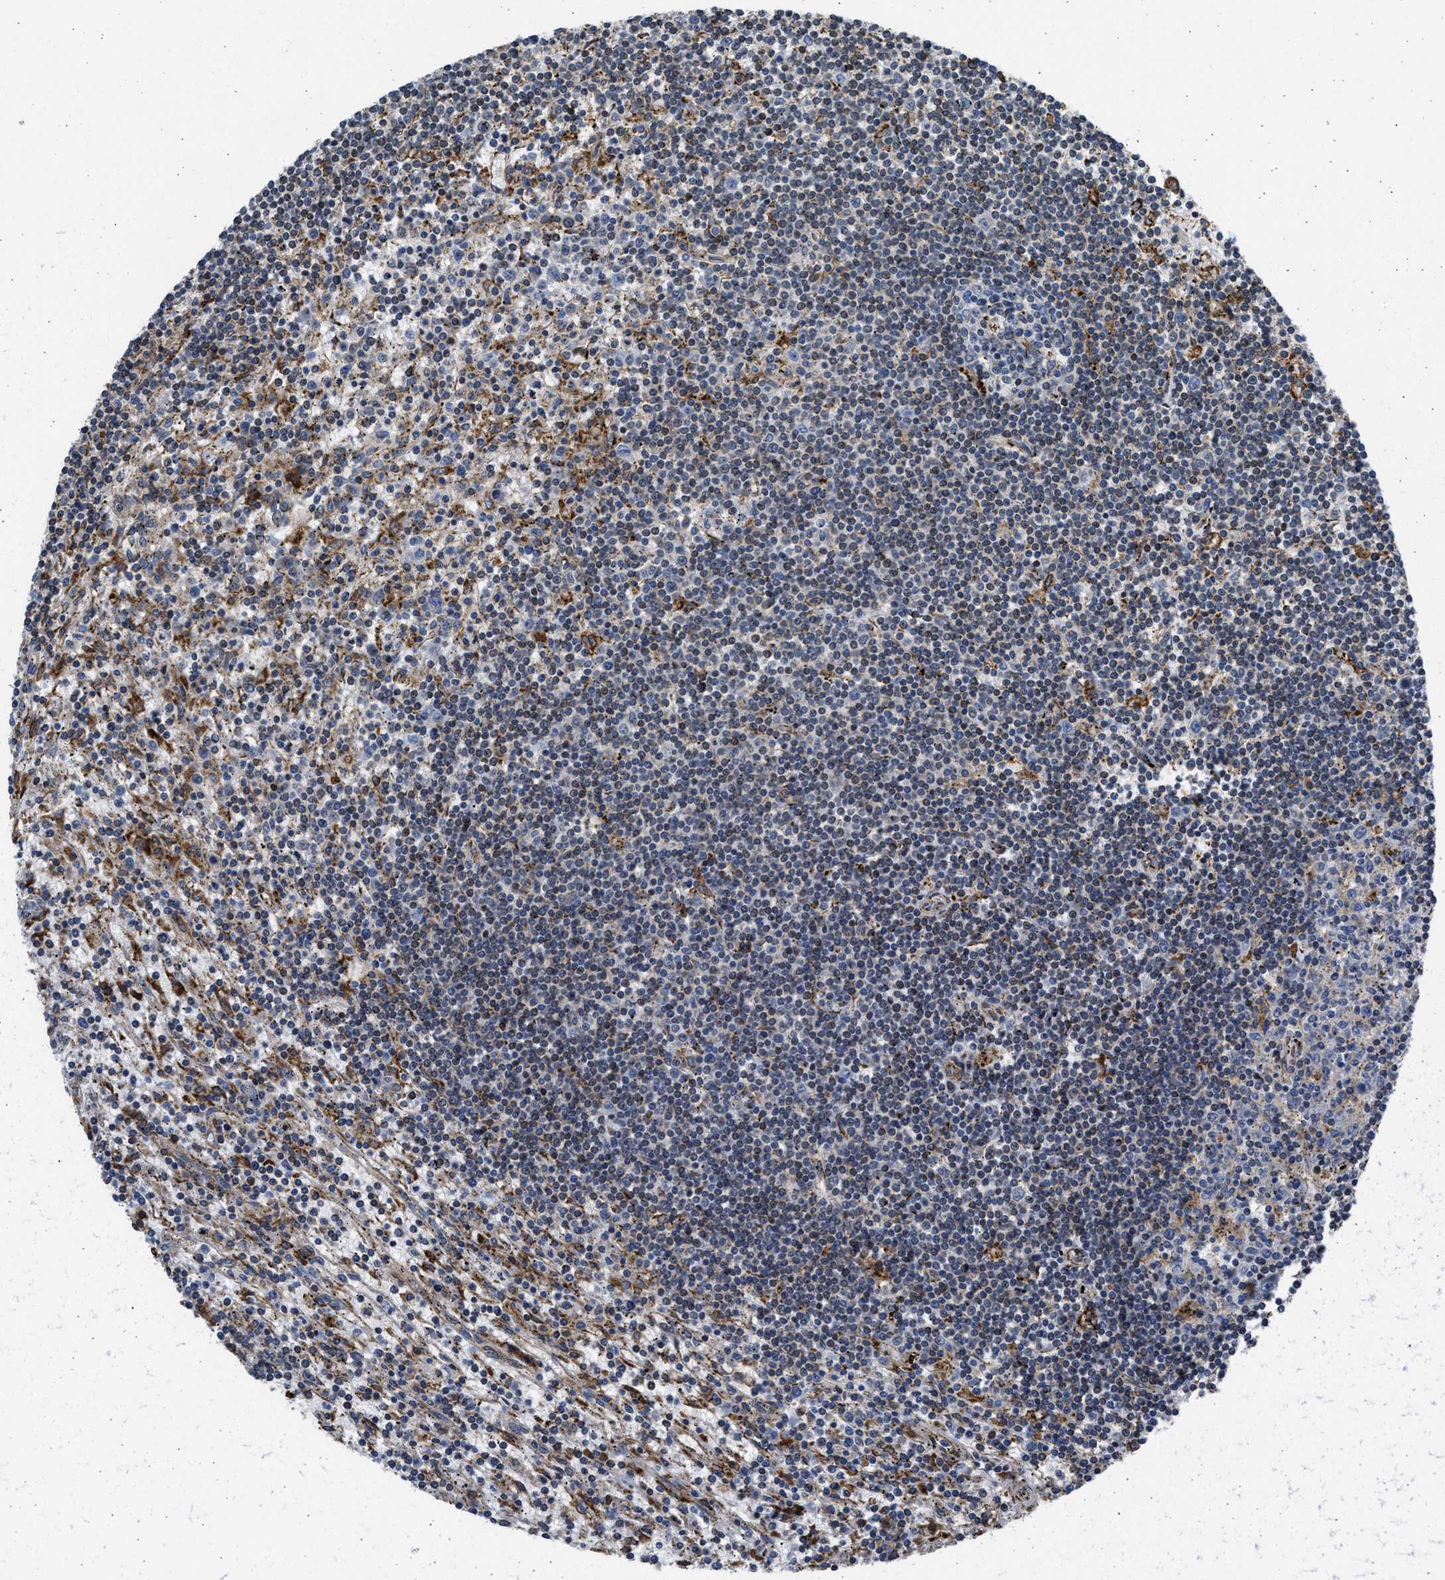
{"staining": {"intensity": "moderate", "quantity": "<25%", "location": "cytoplasmic/membranous"}, "tissue": "lymphoma", "cell_type": "Tumor cells", "image_type": "cancer", "snomed": [{"axis": "morphology", "description": "Malignant lymphoma, non-Hodgkin's type, Low grade"}, {"axis": "topography", "description": "Spleen"}], "caption": "A micrograph of lymphoma stained for a protein shows moderate cytoplasmic/membranous brown staining in tumor cells.", "gene": "PLD2", "patient": {"sex": "male", "age": 76}}